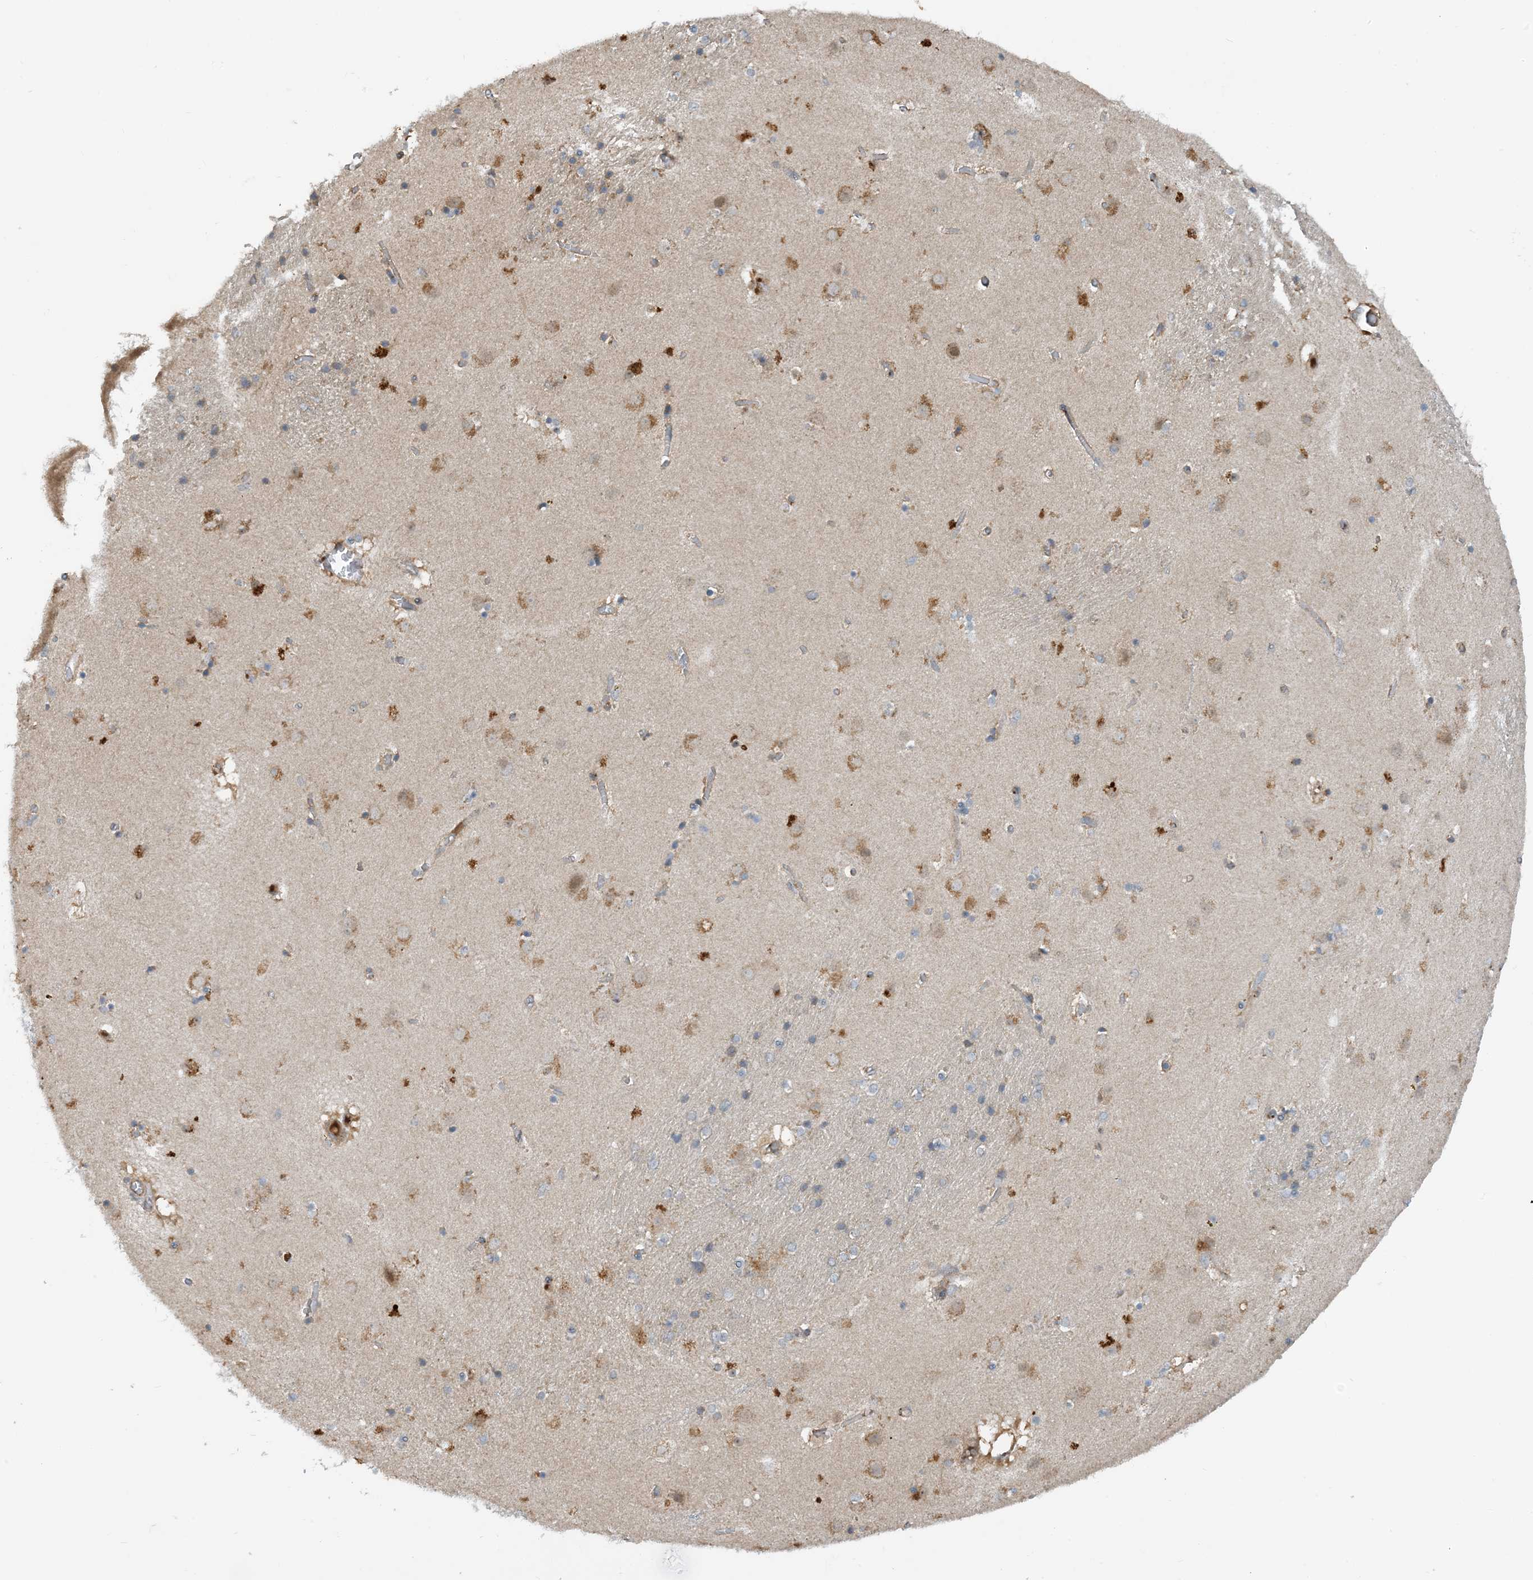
{"staining": {"intensity": "weak", "quantity": "25%-75%", "location": "cytoplasmic/membranous"}, "tissue": "caudate", "cell_type": "Glial cells", "image_type": "normal", "snomed": [{"axis": "morphology", "description": "Normal tissue, NOS"}, {"axis": "topography", "description": "Lateral ventricle wall"}], "caption": "Immunohistochemical staining of benign human caudate shows low levels of weak cytoplasmic/membranous staining in about 25%-75% of glial cells. (brown staining indicates protein expression, while blue staining denotes nuclei).", "gene": "PHOSPHO2", "patient": {"sex": "male", "age": 70}}